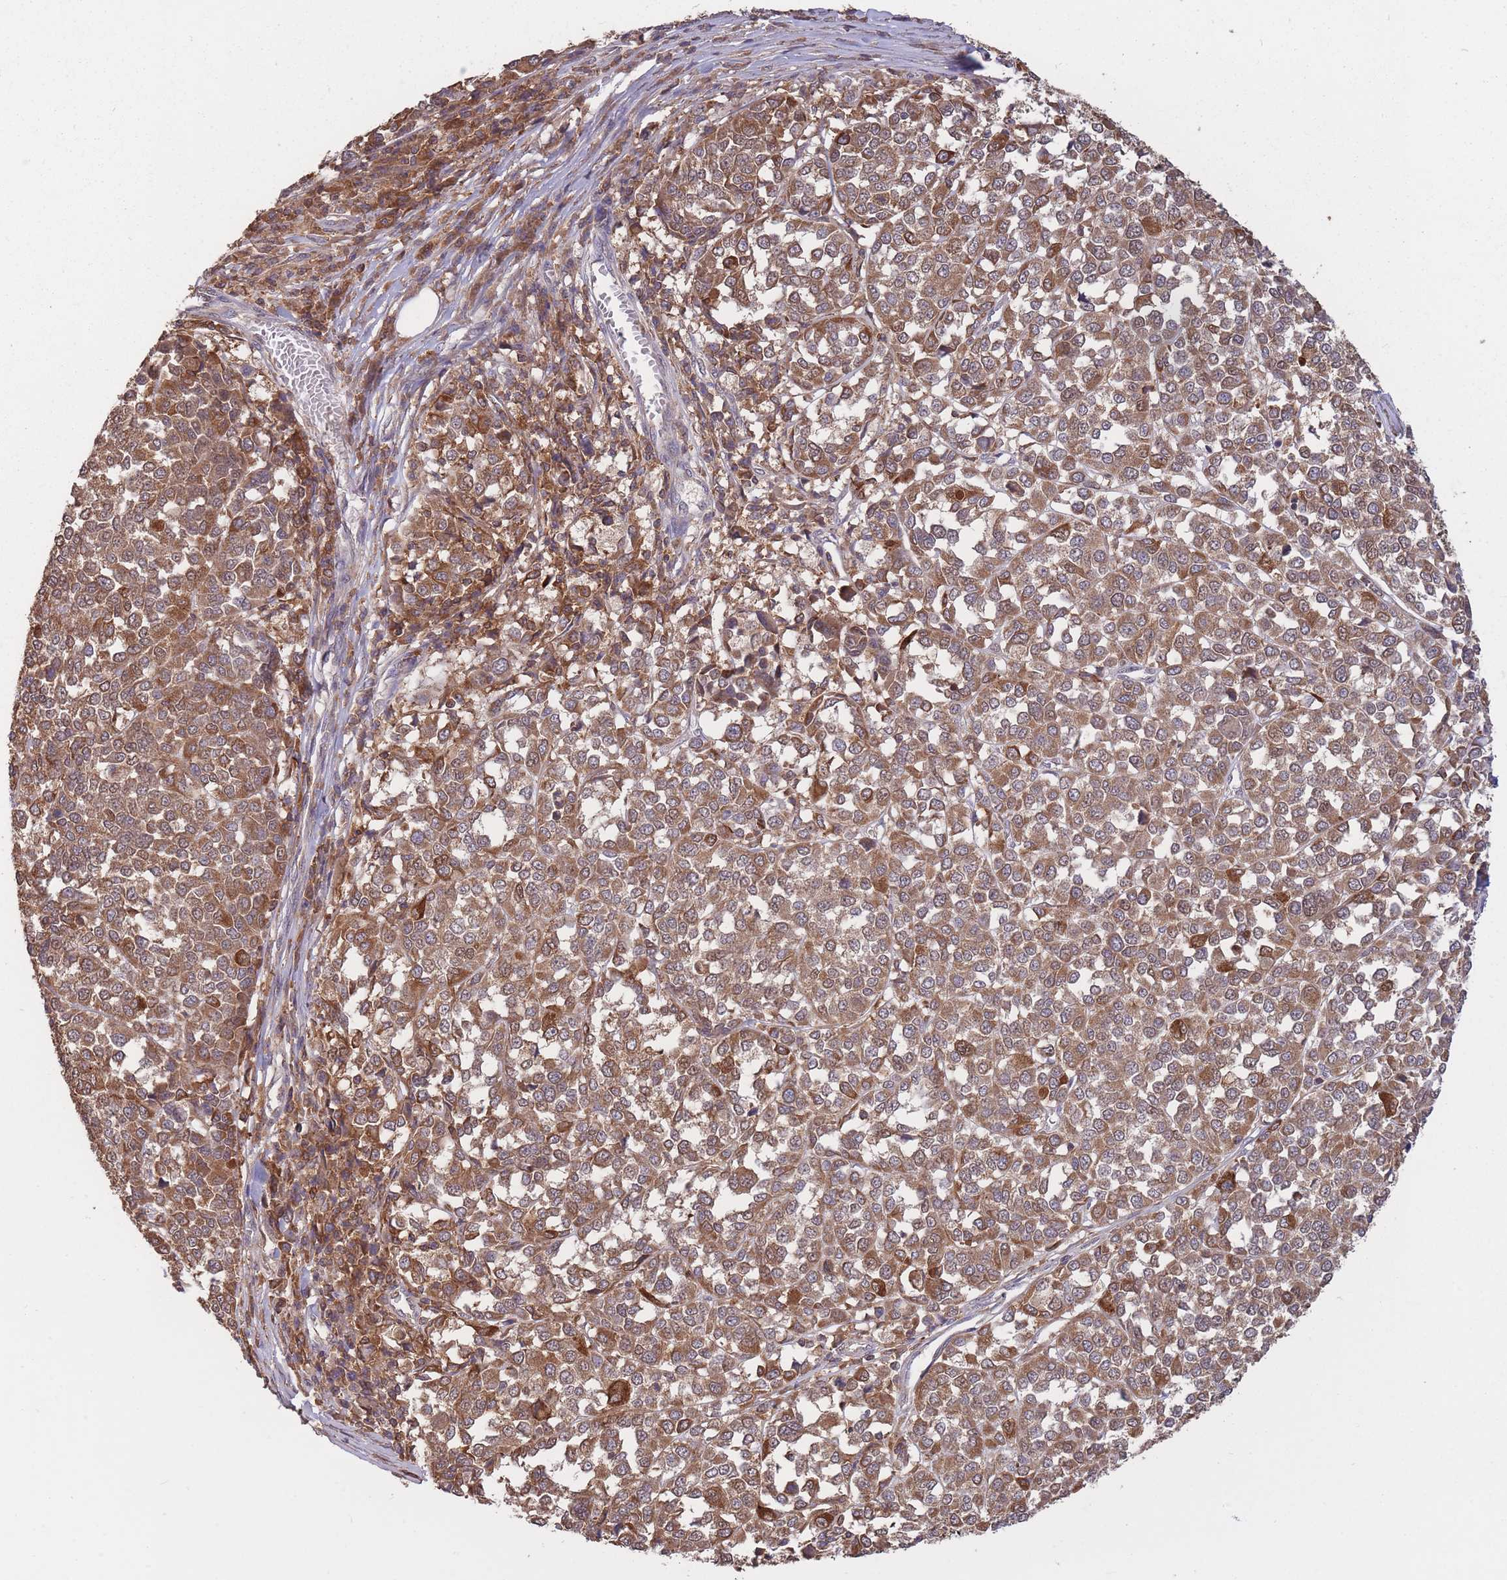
{"staining": {"intensity": "moderate", "quantity": ">75%", "location": "cytoplasmic/membranous"}, "tissue": "melanoma", "cell_type": "Tumor cells", "image_type": "cancer", "snomed": [{"axis": "morphology", "description": "Malignant melanoma, Metastatic site"}, {"axis": "topography", "description": "Lymph node"}], "caption": "Immunohistochemistry (DAB (3,3'-diaminobenzidine)) staining of melanoma exhibits moderate cytoplasmic/membranous protein staining in approximately >75% of tumor cells. The staining was performed using DAB, with brown indicating positive protein expression. Nuclei are stained blue with hematoxylin.", "gene": "GMIP", "patient": {"sex": "male", "age": 44}}